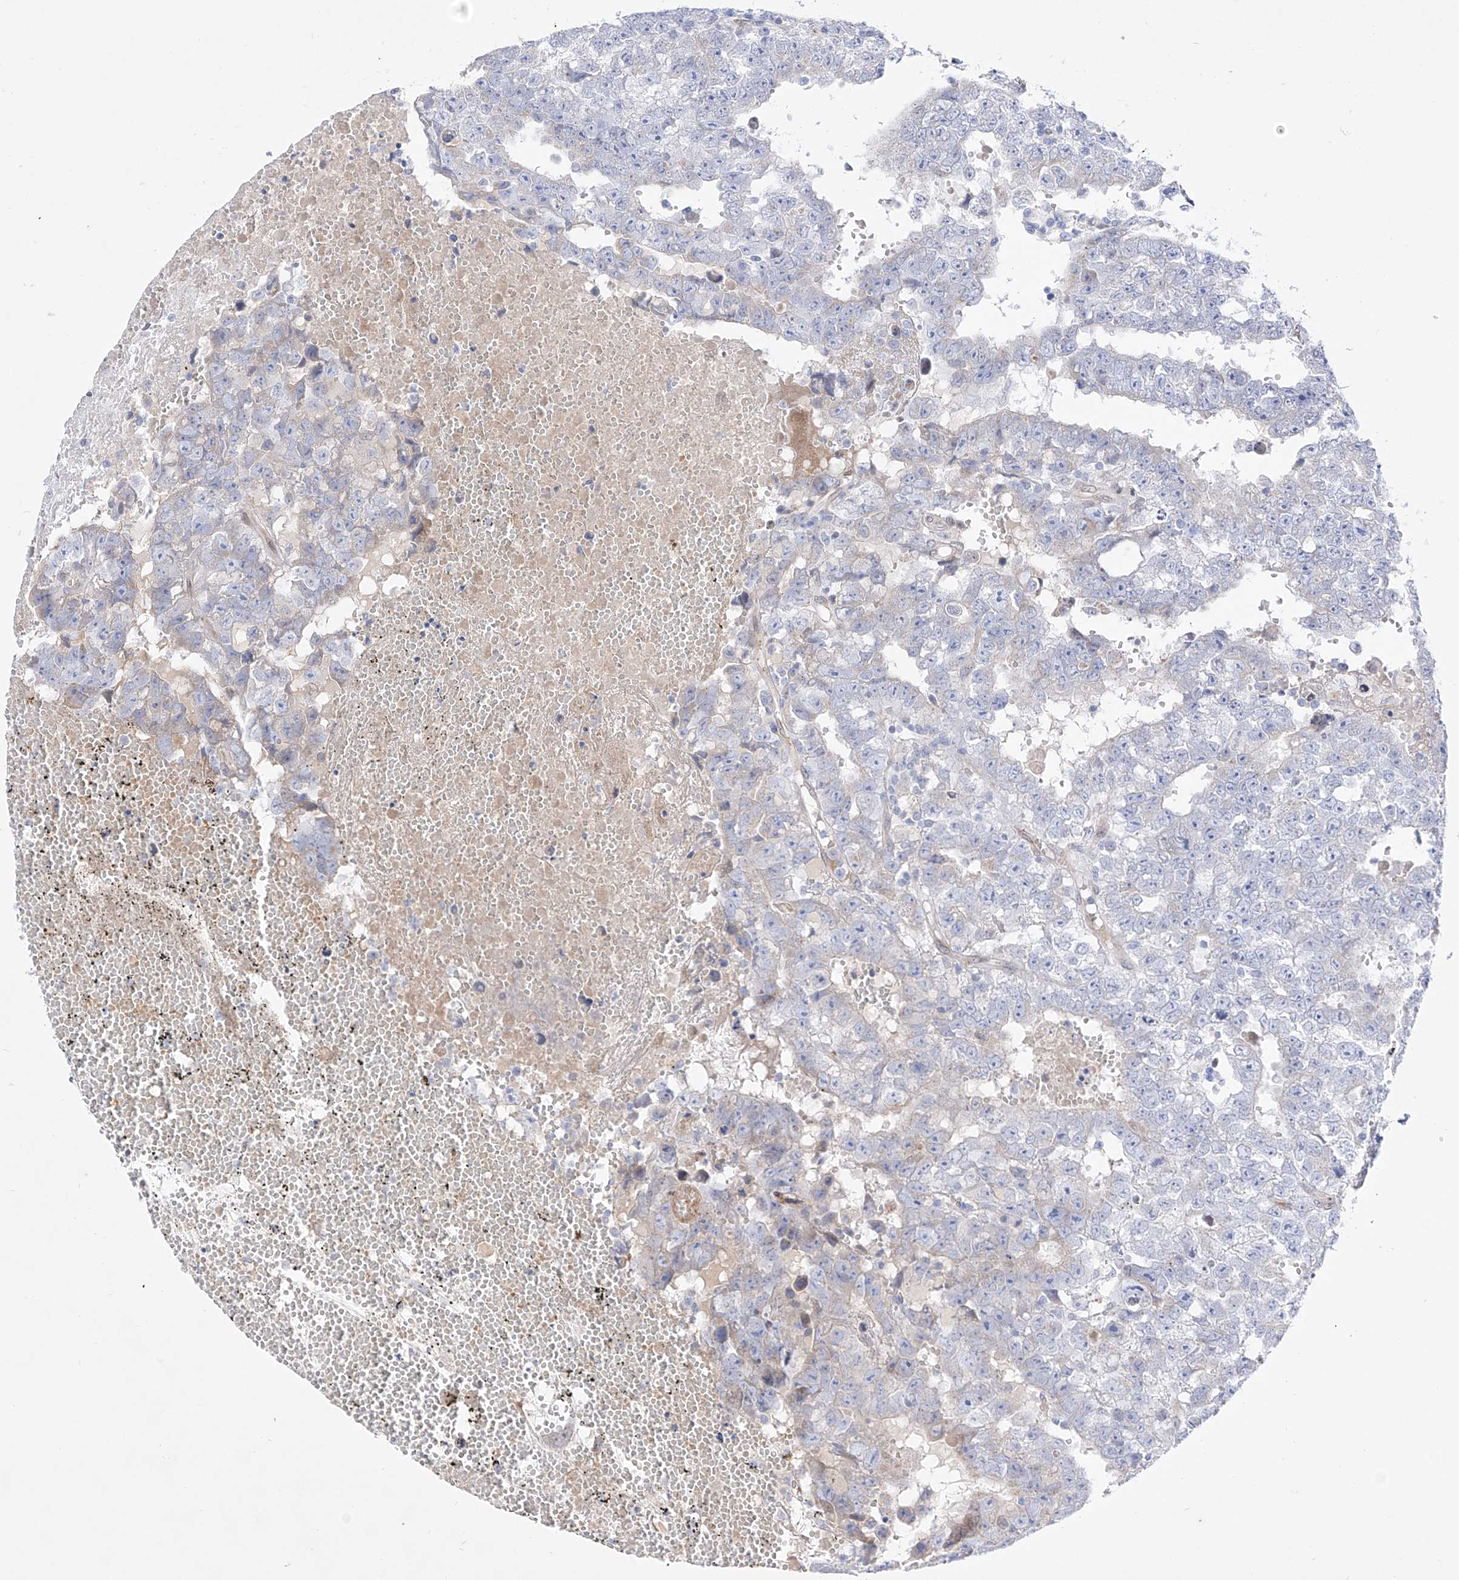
{"staining": {"intensity": "negative", "quantity": "none", "location": "none"}, "tissue": "testis cancer", "cell_type": "Tumor cells", "image_type": "cancer", "snomed": [{"axis": "morphology", "description": "Carcinoma, Embryonal, NOS"}, {"axis": "topography", "description": "Testis"}], "caption": "Tumor cells are negative for brown protein staining in testis cancer.", "gene": "LCLAT1", "patient": {"sex": "male", "age": 25}}